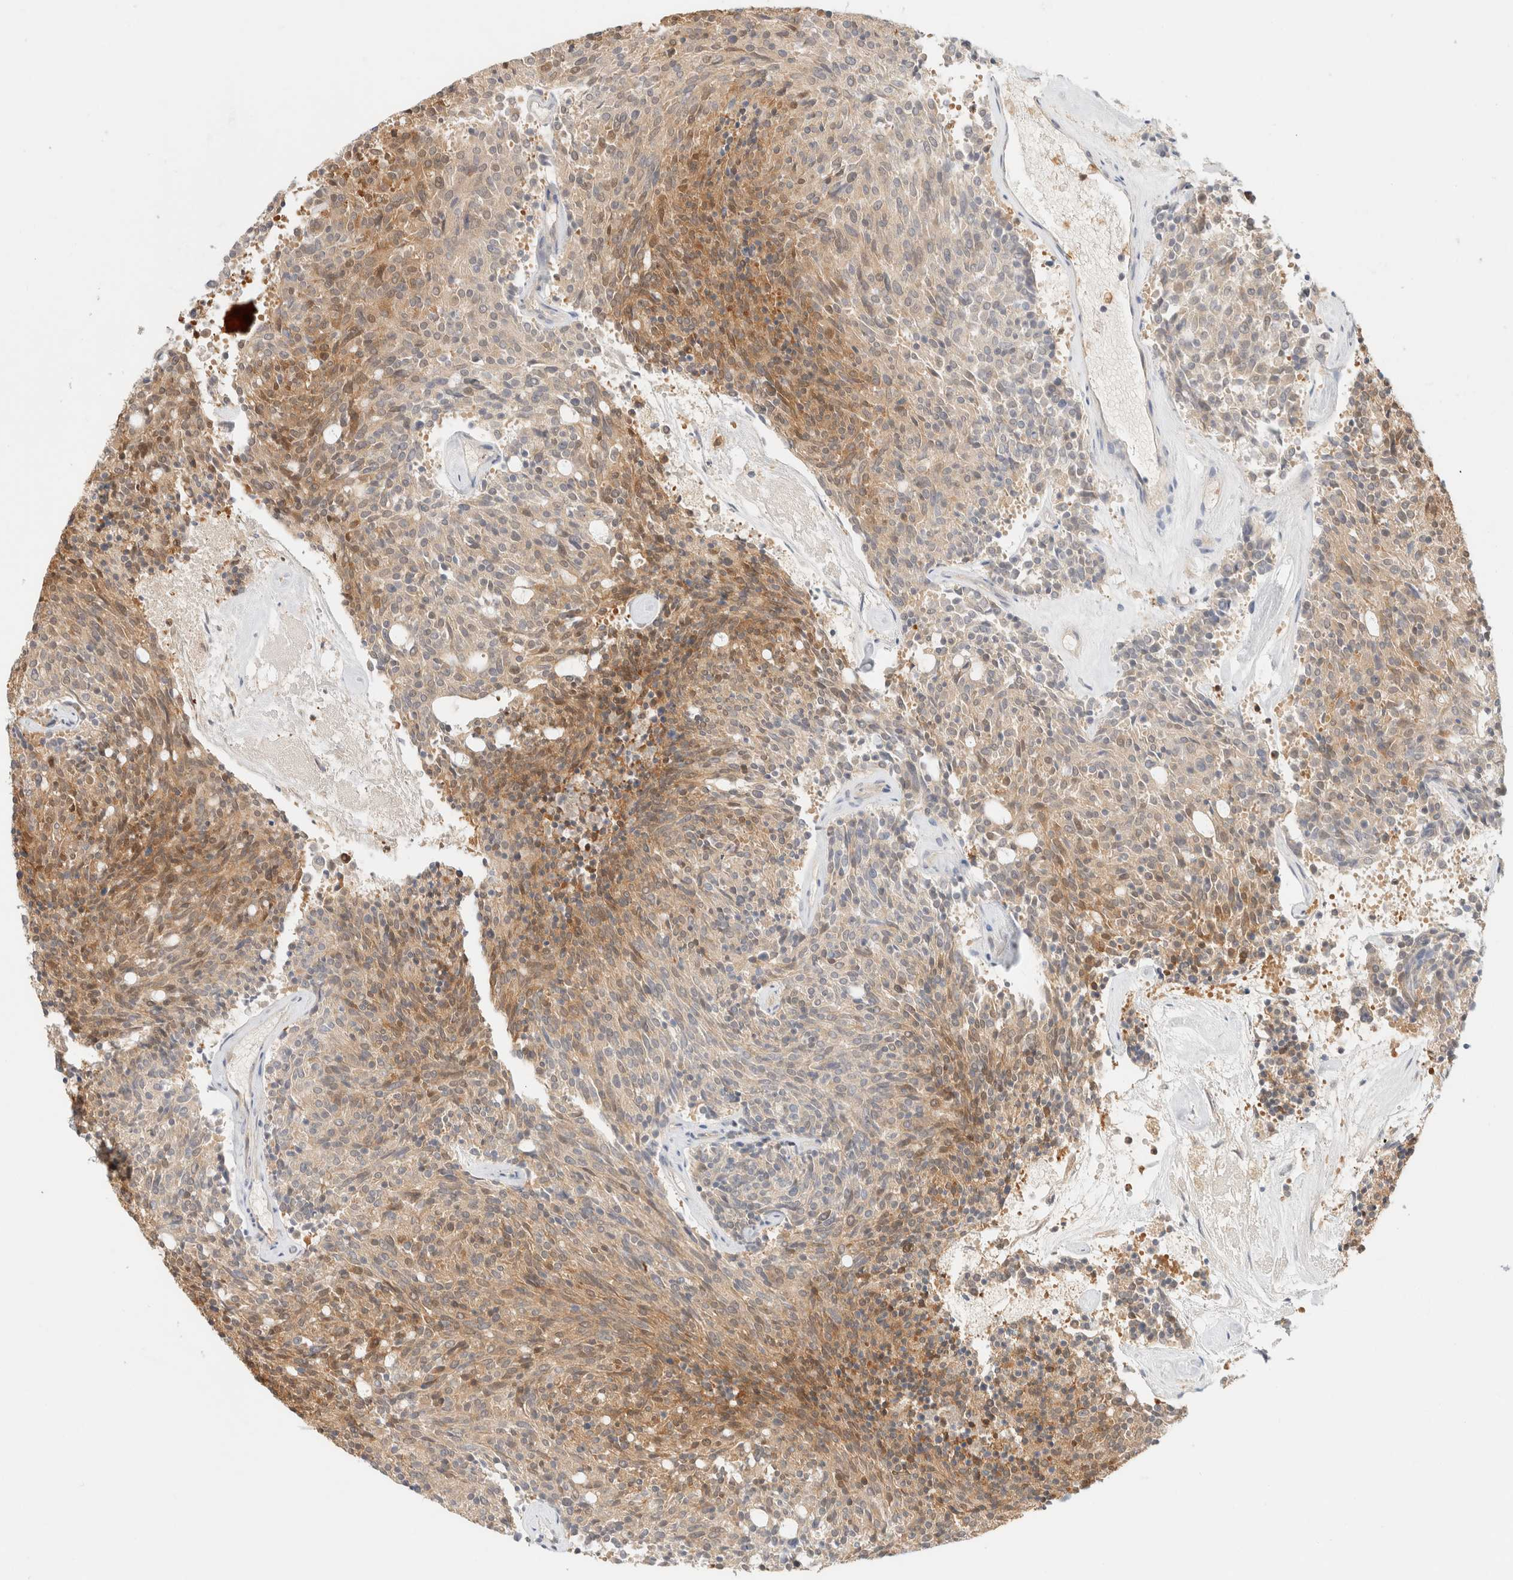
{"staining": {"intensity": "moderate", "quantity": "25%-75%", "location": "cytoplasmic/membranous"}, "tissue": "carcinoid", "cell_type": "Tumor cells", "image_type": "cancer", "snomed": [{"axis": "morphology", "description": "Carcinoid, malignant, NOS"}, {"axis": "topography", "description": "Pancreas"}], "caption": "Brown immunohistochemical staining in human carcinoid (malignant) shows moderate cytoplasmic/membranous expression in approximately 25%-75% of tumor cells.", "gene": "GPI", "patient": {"sex": "female", "age": 54}}